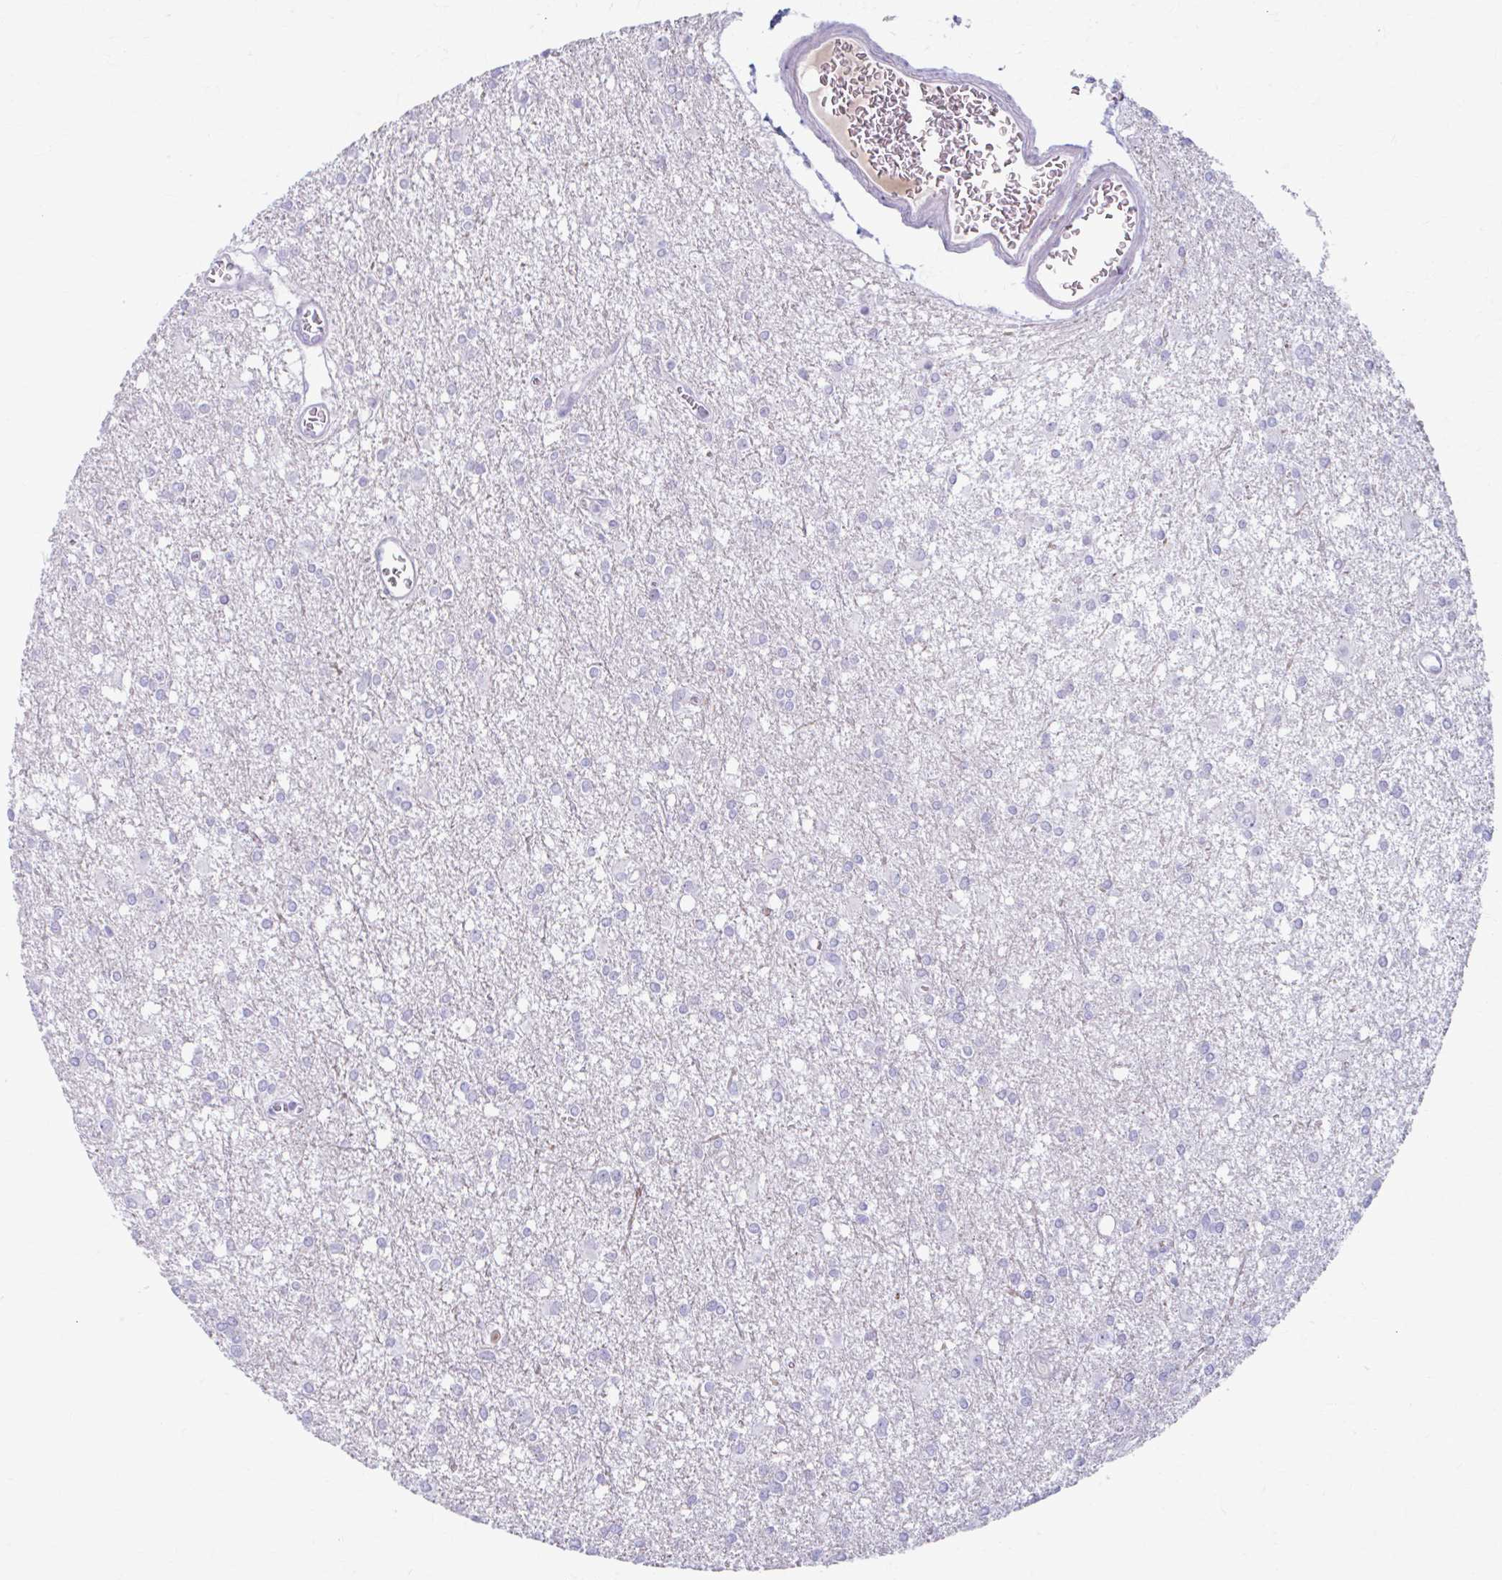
{"staining": {"intensity": "negative", "quantity": "none", "location": "none"}, "tissue": "glioma", "cell_type": "Tumor cells", "image_type": "cancer", "snomed": [{"axis": "morphology", "description": "Glioma, malignant, High grade"}, {"axis": "topography", "description": "Brain"}], "caption": "High magnification brightfield microscopy of glioma stained with DAB (3,3'-diaminobenzidine) (brown) and counterstained with hematoxylin (blue): tumor cells show no significant staining. The staining was performed using DAB to visualize the protein expression in brown, while the nuclei were stained in blue with hematoxylin (Magnification: 20x).", "gene": "C12orf71", "patient": {"sex": "male", "age": 48}}